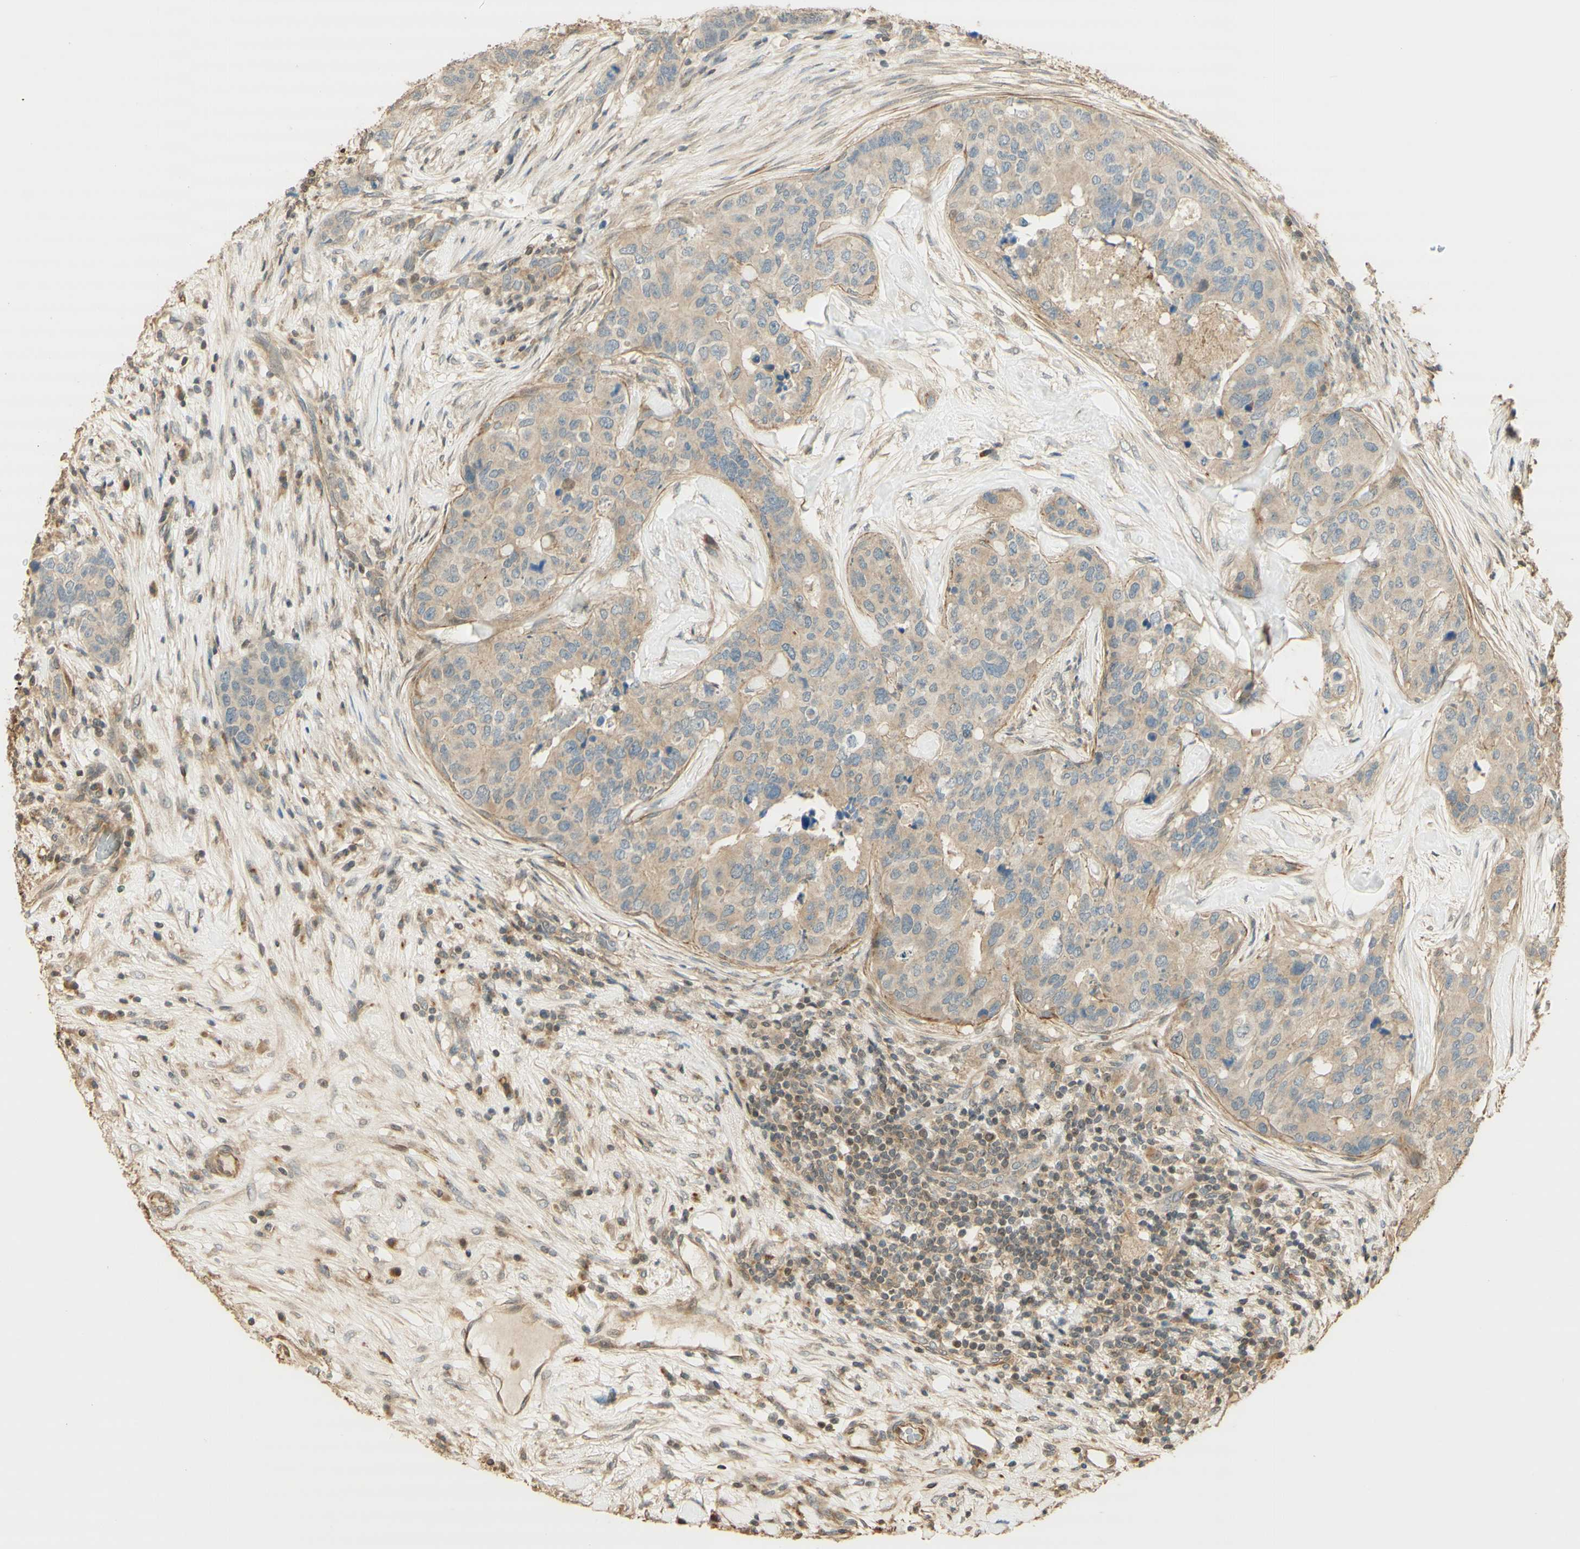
{"staining": {"intensity": "weak", "quantity": "<25%", "location": "cytoplasmic/membranous"}, "tissue": "breast cancer", "cell_type": "Tumor cells", "image_type": "cancer", "snomed": [{"axis": "morphology", "description": "Lobular carcinoma"}, {"axis": "topography", "description": "Breast"}], "caption": "The photomicrograph displays no significant expression in tumor cells of breast cancer. The staining was performed using DAB (3,3'-diaminobenzidine) to visualize the protein expression in brown, while the nuclei were stained in blue with hematoxylin (Magnification: 20x).", "gene": "AGER", "patient": {"sex": "female", "age": 59}}